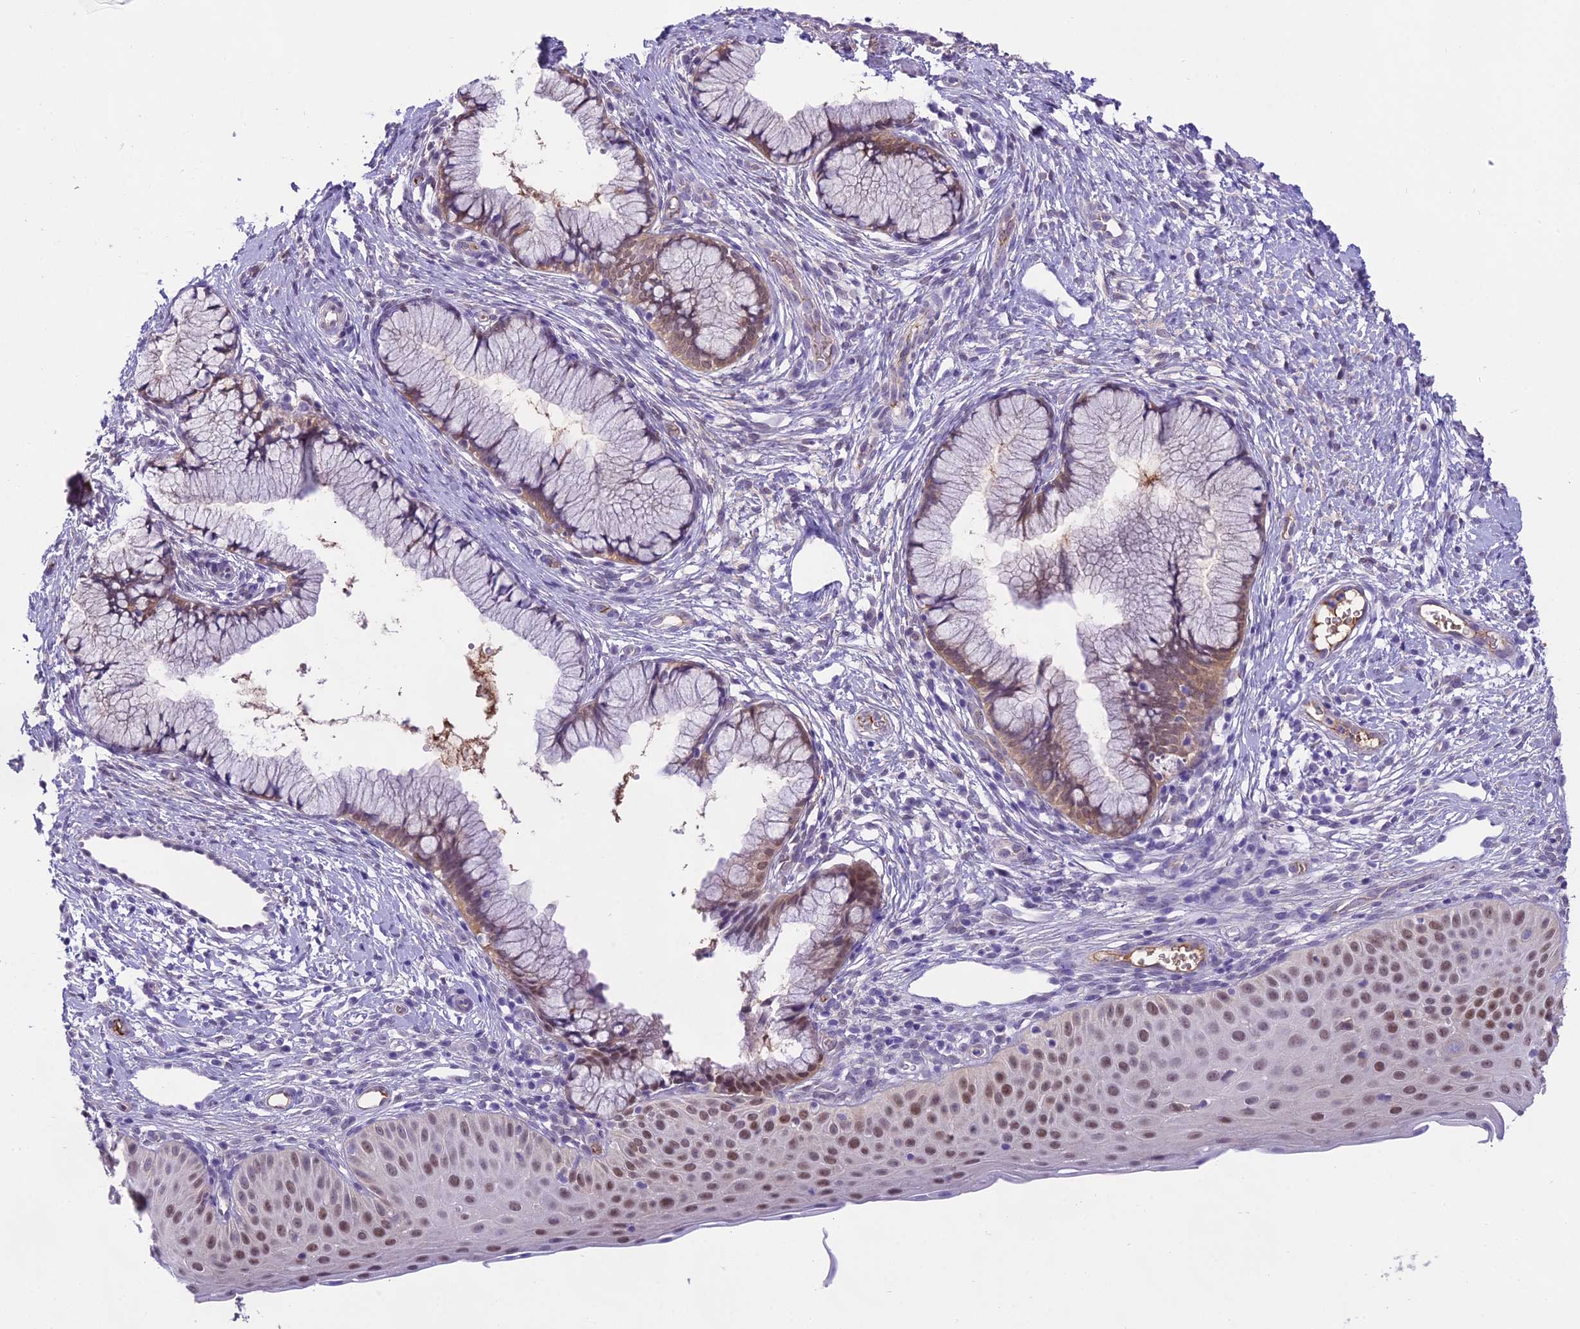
{"staining": {"intensity": "moderate", "quantity": "25%-75%", "location": "cytoplasmic/membranous,nuclear"}, "tissue": "cervix", "cell_type": "Glandular cells", "image_type": "normal", "snomed": [{"axis": "morphology", "description": "Normal tissue, NOS"}, {"axis": "topography", "description": "Cervix"}], "caption": "High-magnification brightfield microscopy of normal cervix stained with DAB (brown) and counterstained with hematoxylin (blue). glandular cells exhibit moderate cytoplasmic/membranous,nuclear expression is appreciated in about25%-75% of cells. Using DAB (brown) and hematoxylin (blue) stains, captured at high magnification using brightfield microscopy.", "gene": "MAT2A", "patient": {"sex": "female", "age": 36}}